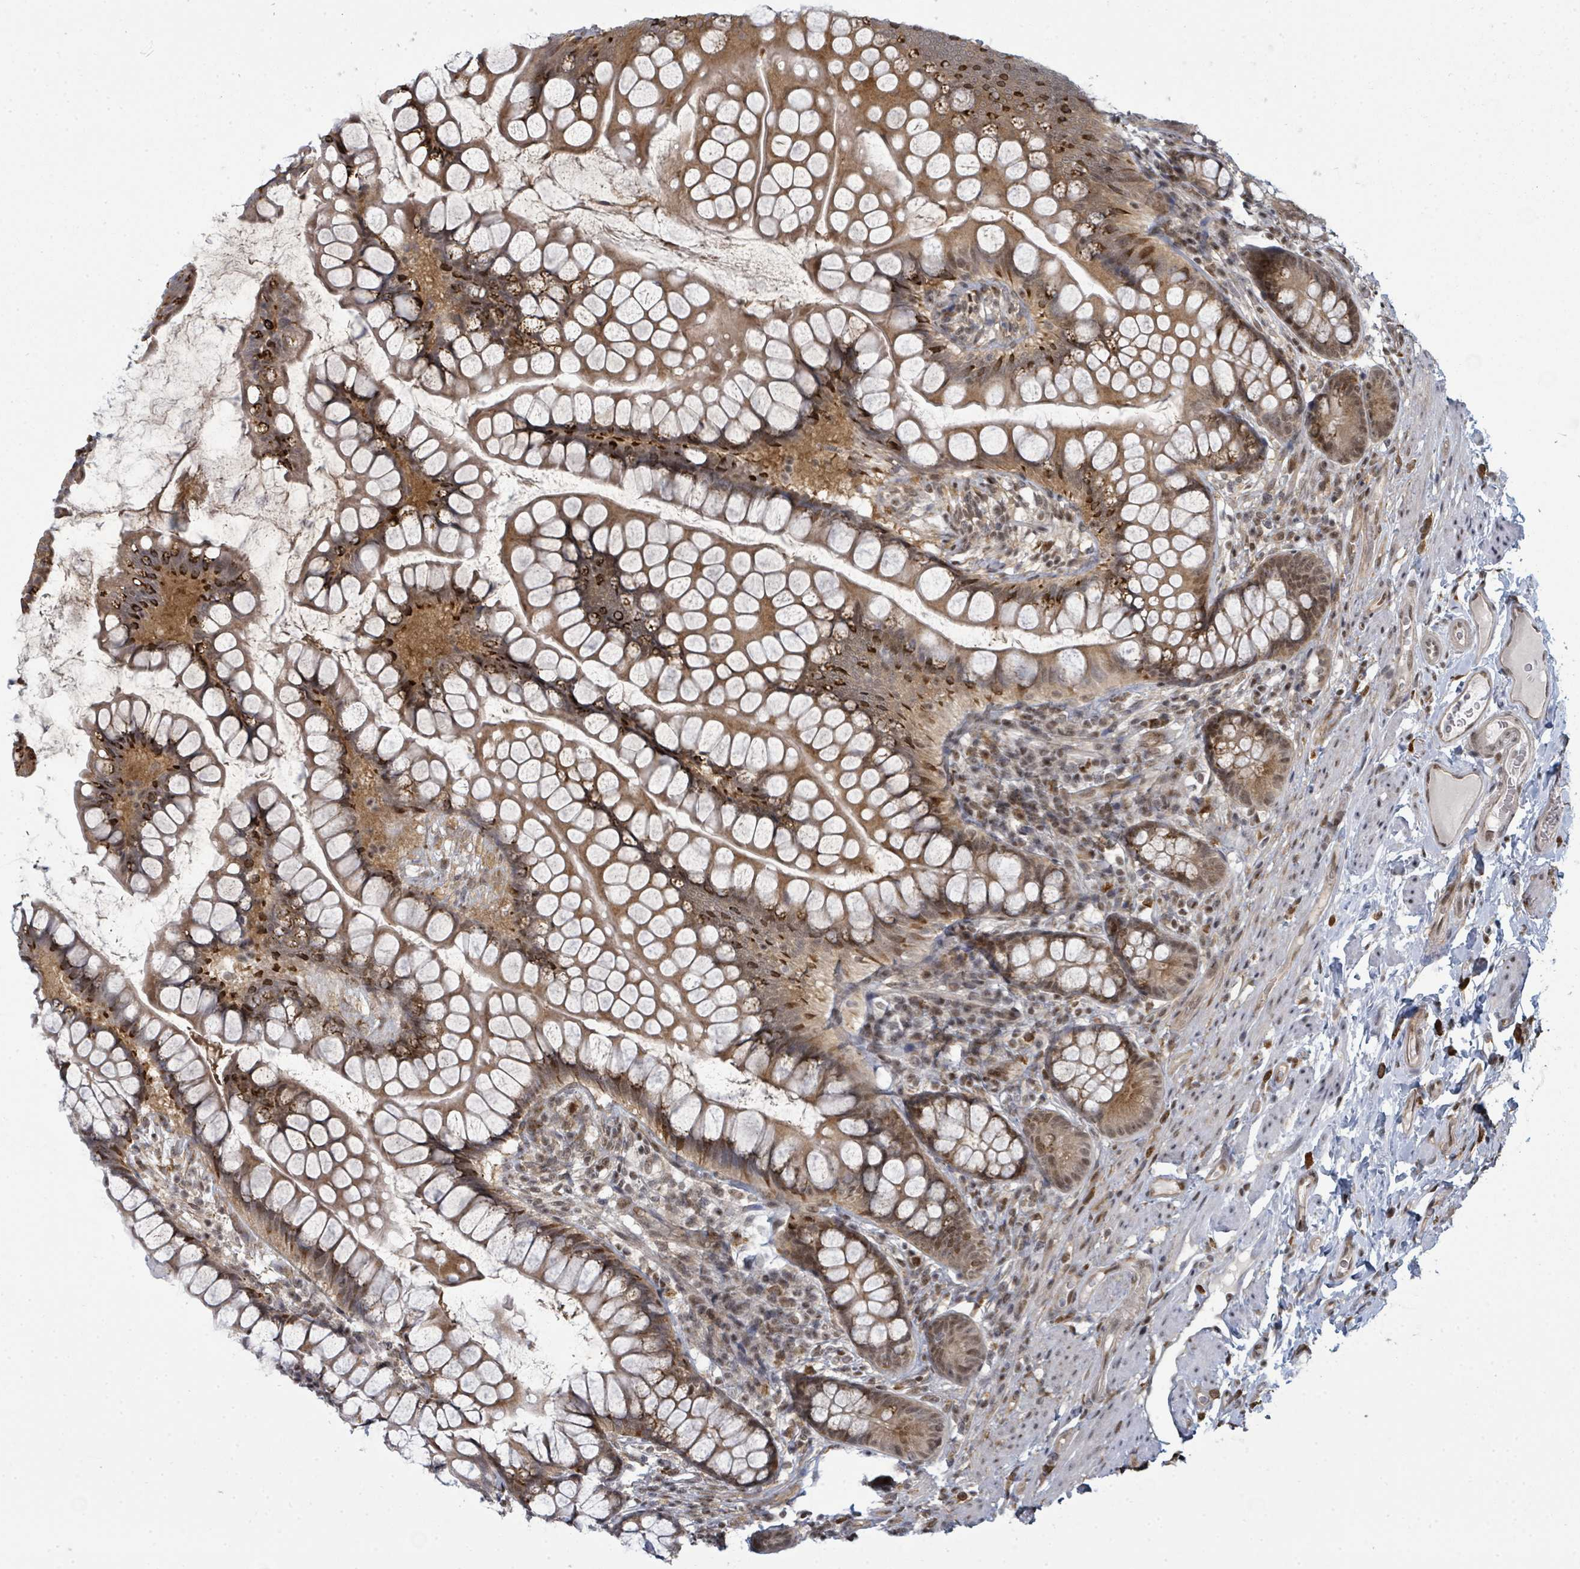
{"staining": {"intensity": "strong", "quantity": "<25%", "location": "cytoplasmic/membranous"}, "tissue": "small intestine", "cell_type": "Glandular cells", "image_type": "normal", "snomed": [{"axis": "morphology", "description": "Normal tissue, NOS"}, {"axis": "topography", "description": "Small intestine"}], "caption": "This is an image of IHC staining of benign small intestine, which shows strong positivity in the cytoplasmic/membranous of glandular cells.", "gene": "PSMG2", "patient": {"sex": "male", "age": 70}}